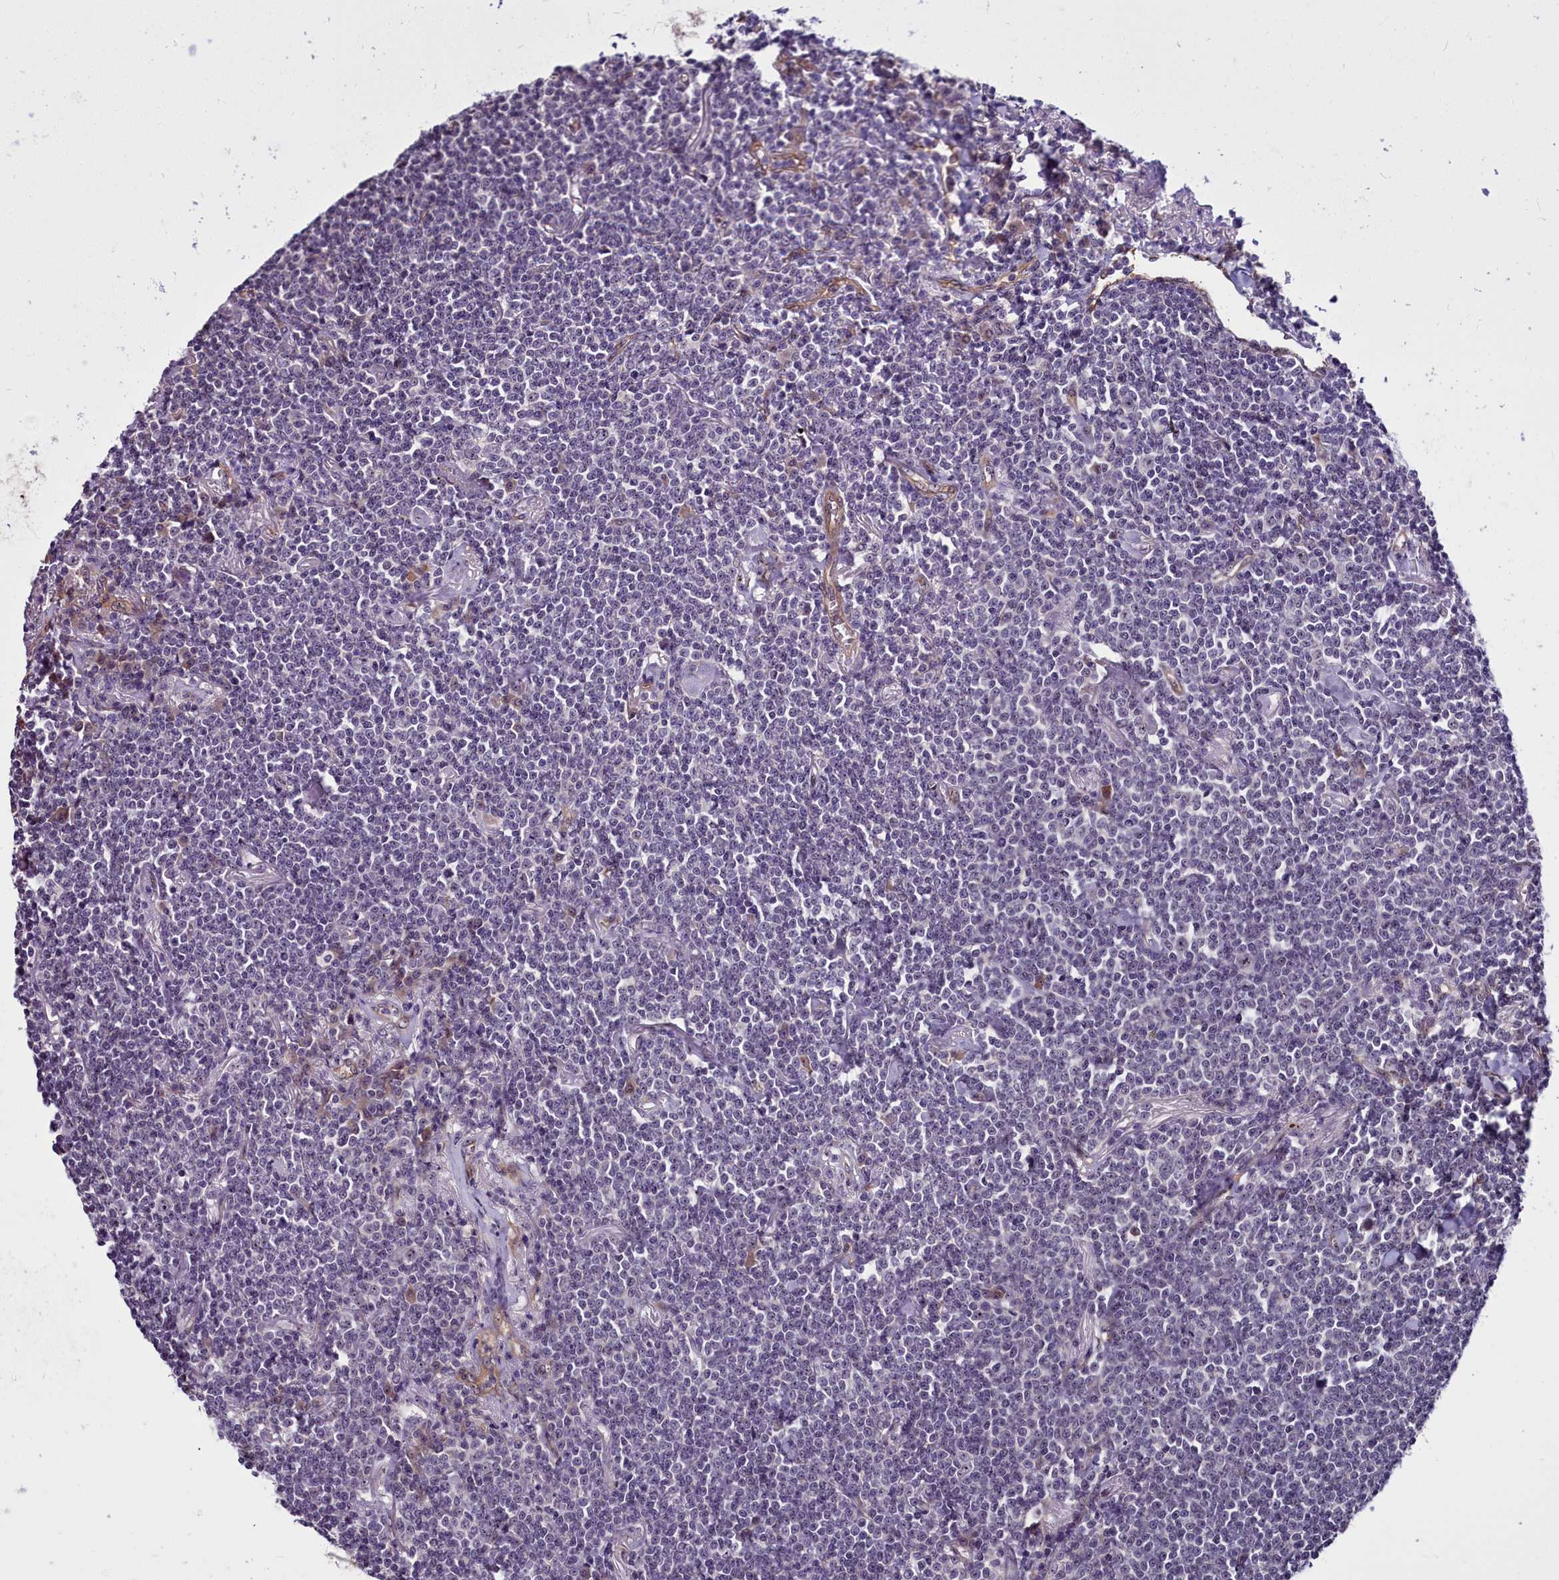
{"staining": {"intensity": "negative", "quantity": "none", "location": "none"}, "tissue": "lymphoma", "cell_type": "Tumor cells", "image_type": "cancer", "snomed": [{"axis": "morphology", "description": "Malignant lymphoma, non-Hodgkin's type, Low grade"}, {"axis": "topography", "description": "Lung"}], "caption": "High magnification brightfield microscopy of low-grade malignant lymphoma, non-Hodgkin's type stained with DAB (brown) and counterstained with hematoxylin (blue): tumor cells show no significant expression.", "gene": "BCAR1", "patient": {"sex": "female", "age": 71}}